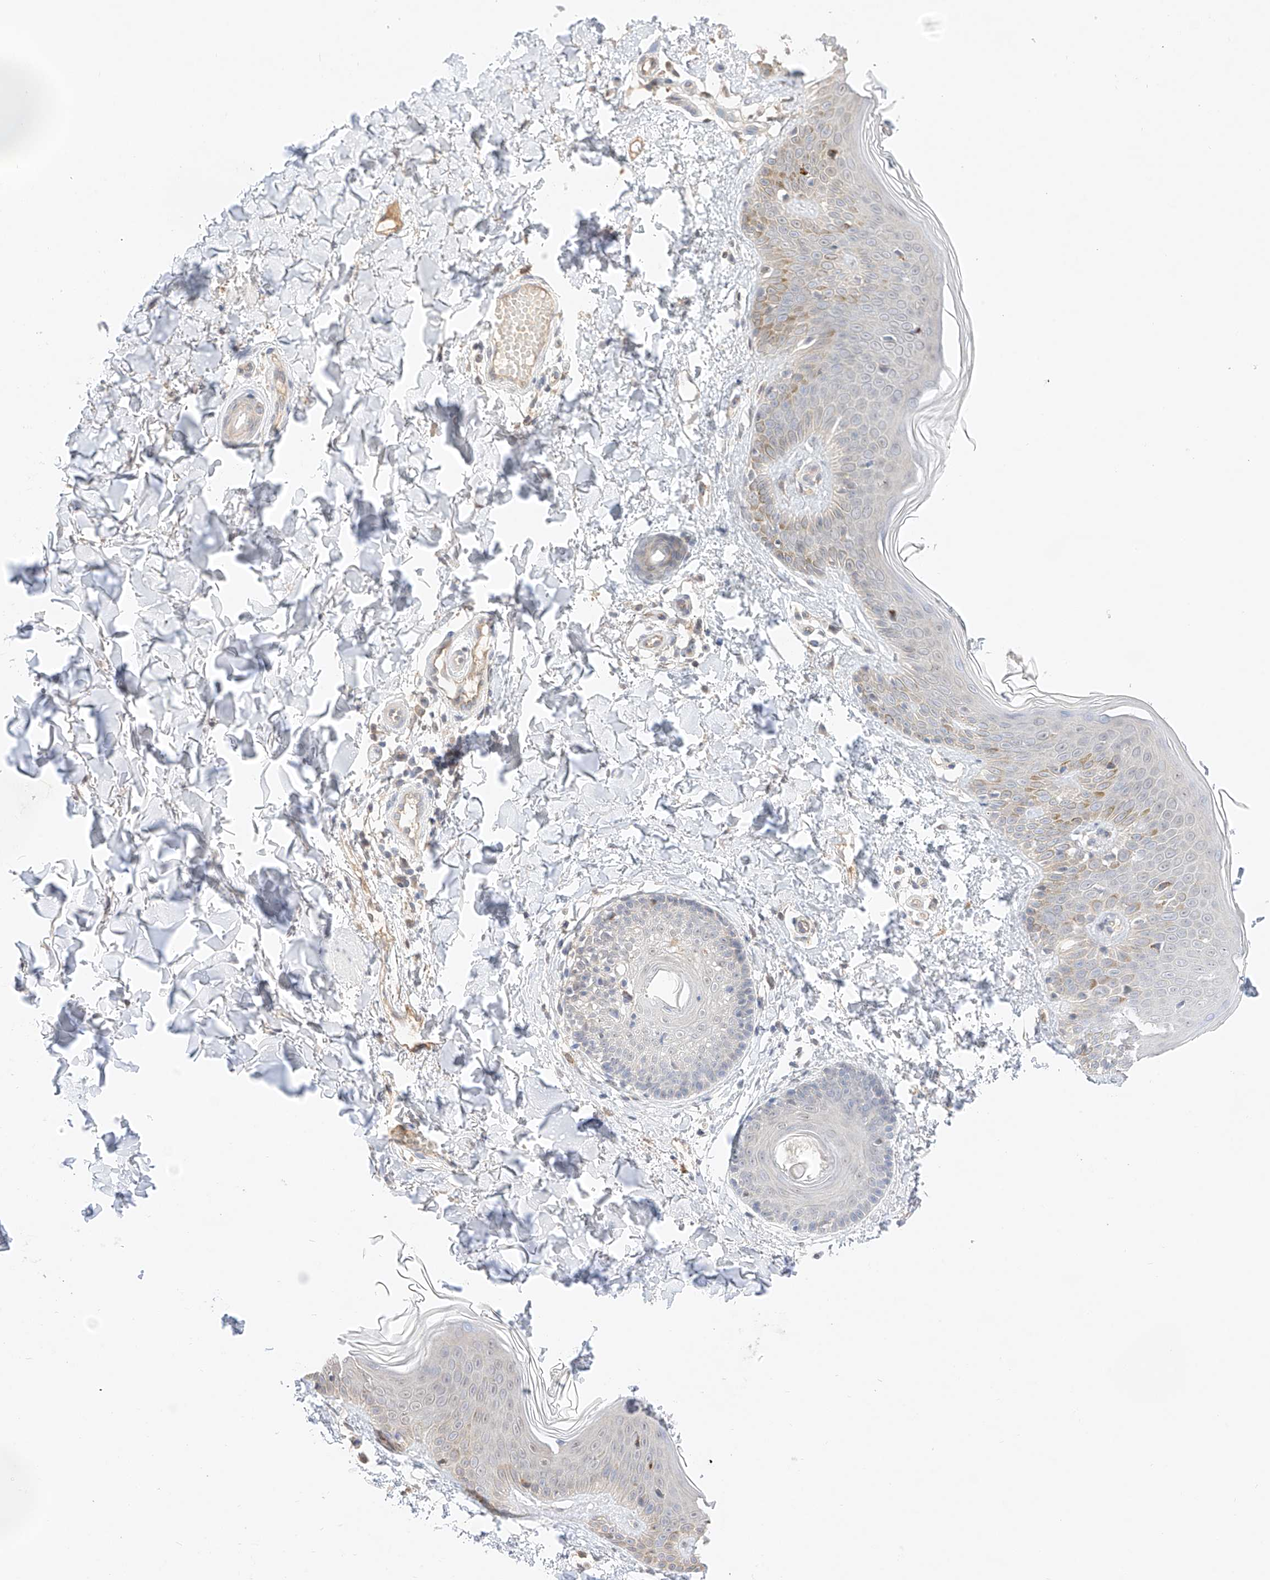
{"staining": {"intensity": "weak", "quantity": ">75%", "location": "cytoplasmic/membranous"}, "tissue": "skin", "cell_type": "Fibroblasts", "image_type": "normal", "snomed": [{"axis": "morphology", "description": "Normal tissue, NOS"}, {"axis": "topography", "description": "Skin"}], "caption": "Skin stained with DAB immunohistochemistry displays low levels of weak cytoplasmic/membranous expression in approximately >75% of fibroblasts.", "gene": "IL22RA2", "patient": {"sex": "male", "age": 37}}